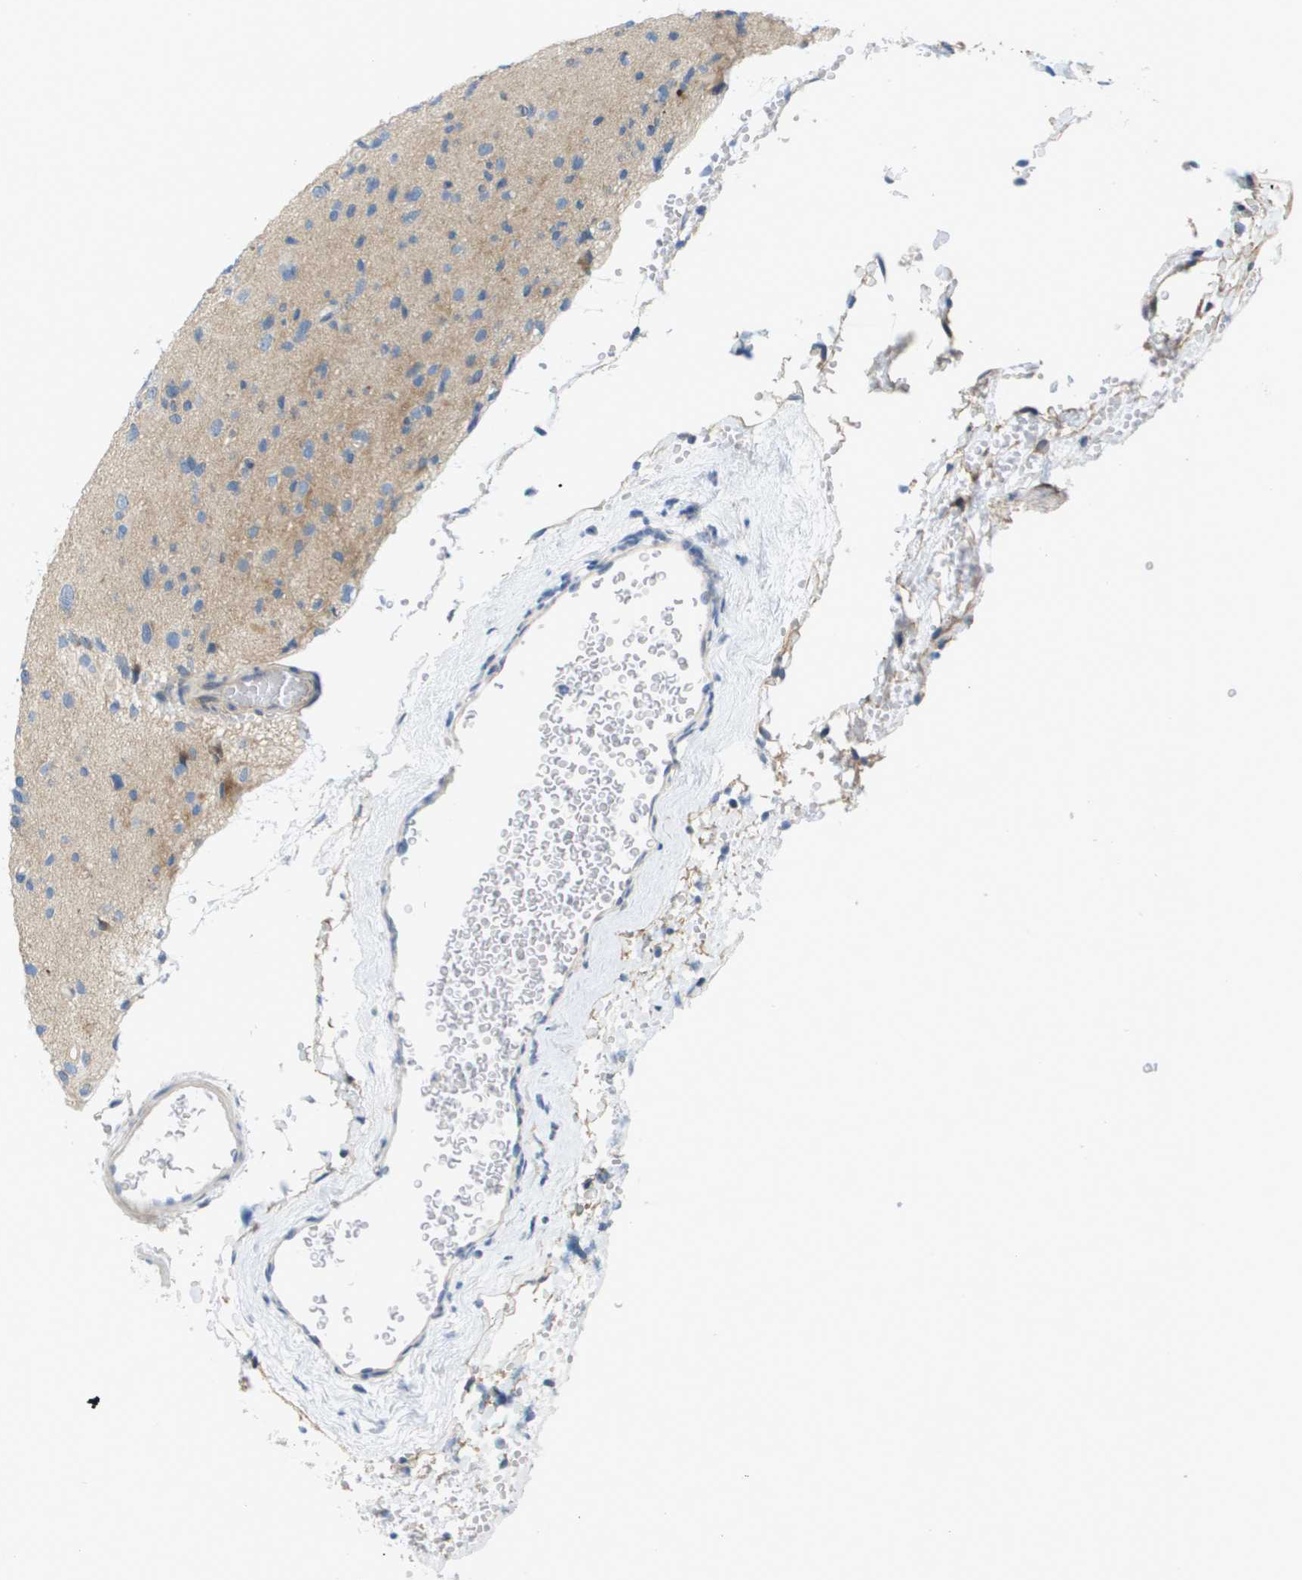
{"staining": {"intensity": "negative", "quantity": "none", "location": "none"}, "tissue": "glioma", "cell_type": "Tumor cells", "image_type": "cancer", "snomed": [{"axis": "morphology", "description": "Glioma, malignant, Low grade"}, {"axis": "topography", "description": "Brain"}], "caption": "A histopathology image of human malignant glioma (low-grade) is negative for staining in tumor cells.", "gene": "KRT23", "patient": {"sex": "female", "age": 22}}